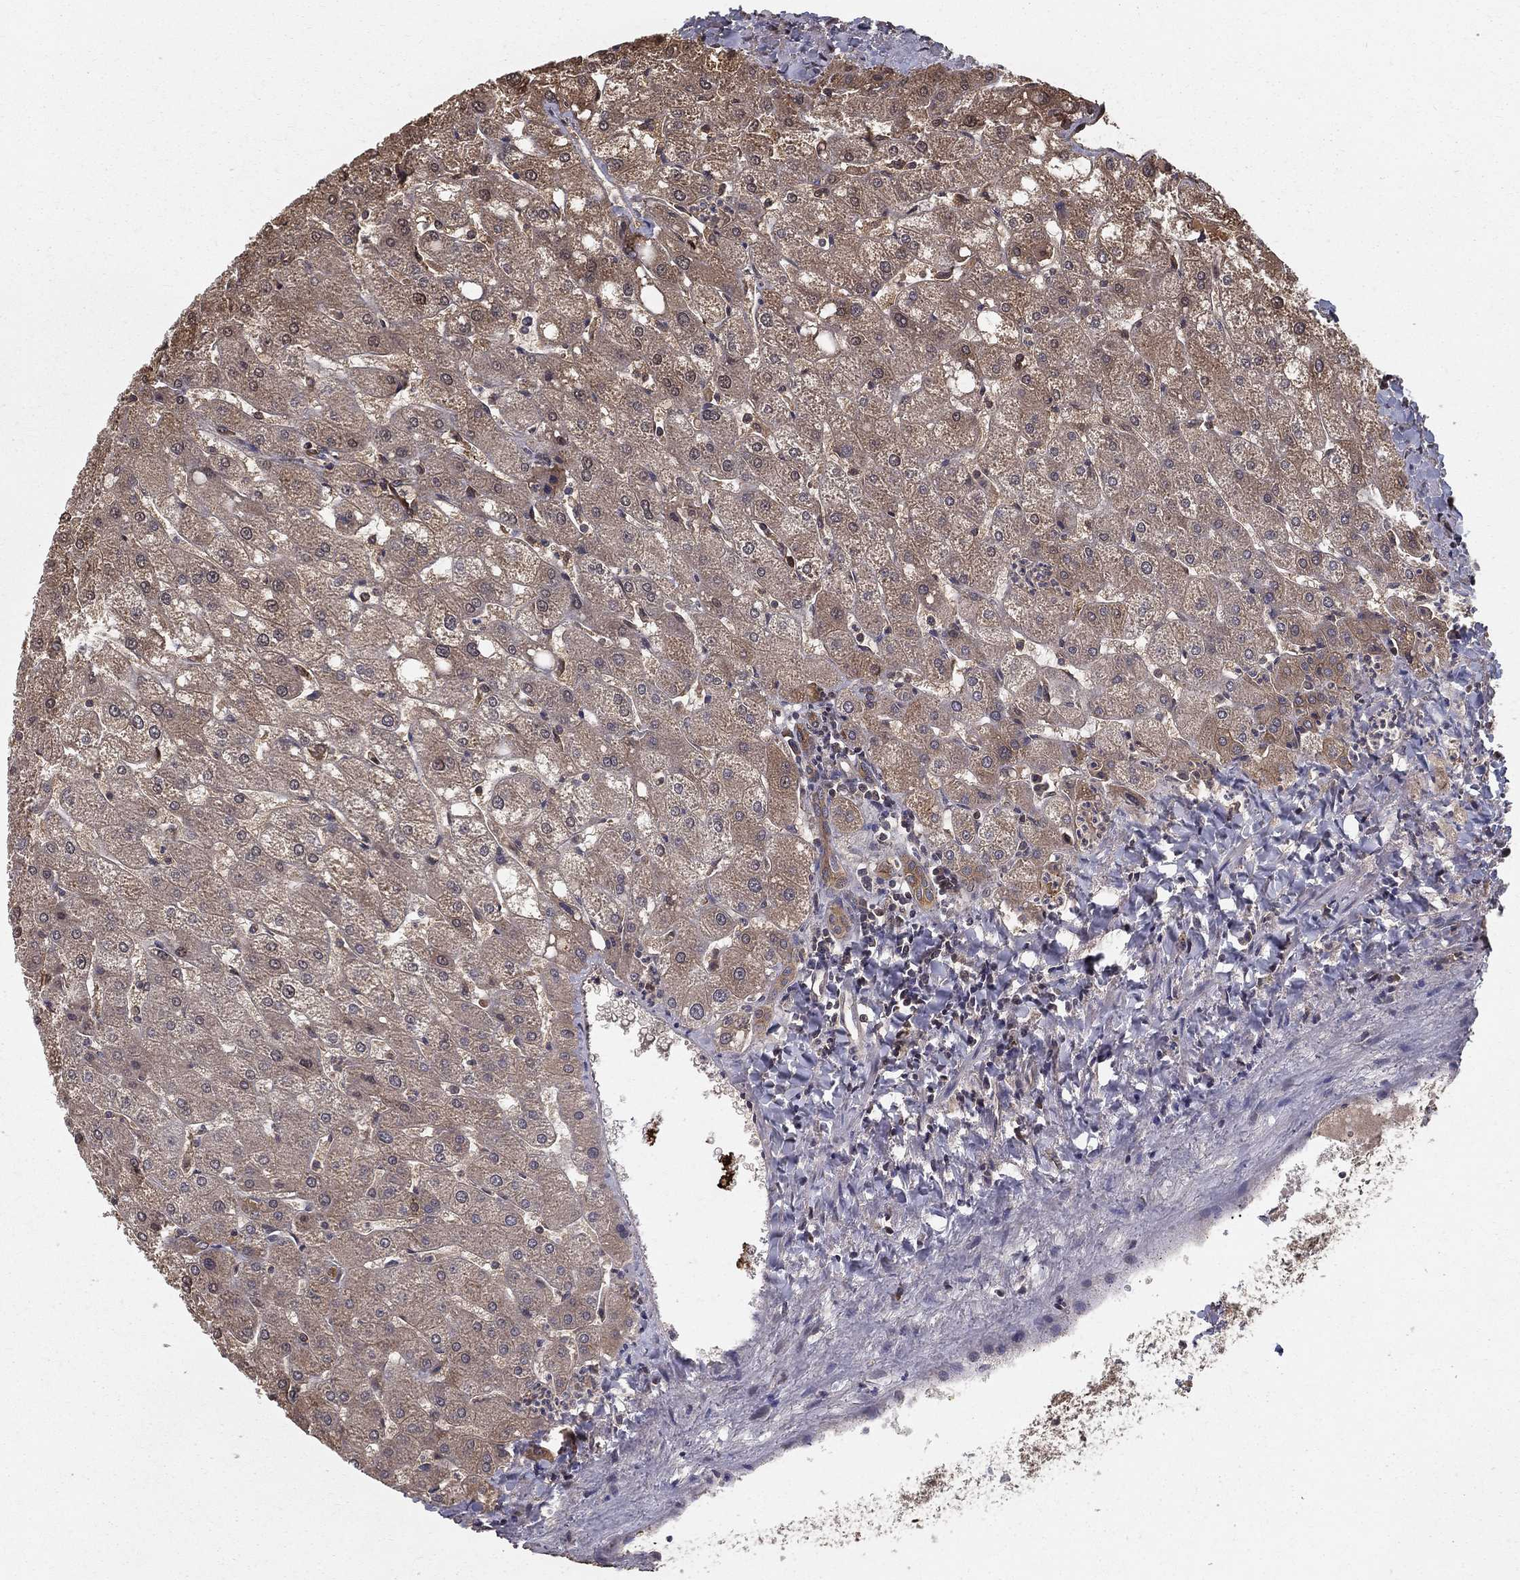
{"staining": {"intensity": "negative", "quantity": "none", "location": "none"}, "tissue": "liver", "cell_type": "Cholangiocytes", "image_type": "normal", "snomed": [{"axis": "morphology", "description": "Normal tissue, NOS"}, {"axis": "topography", "description": "Liver"}], "caption": "Cholangiocytes show no significant staining in normal liver.", "gene": "SLC6A6", "patient": {"sex": "male", "age": 67}}